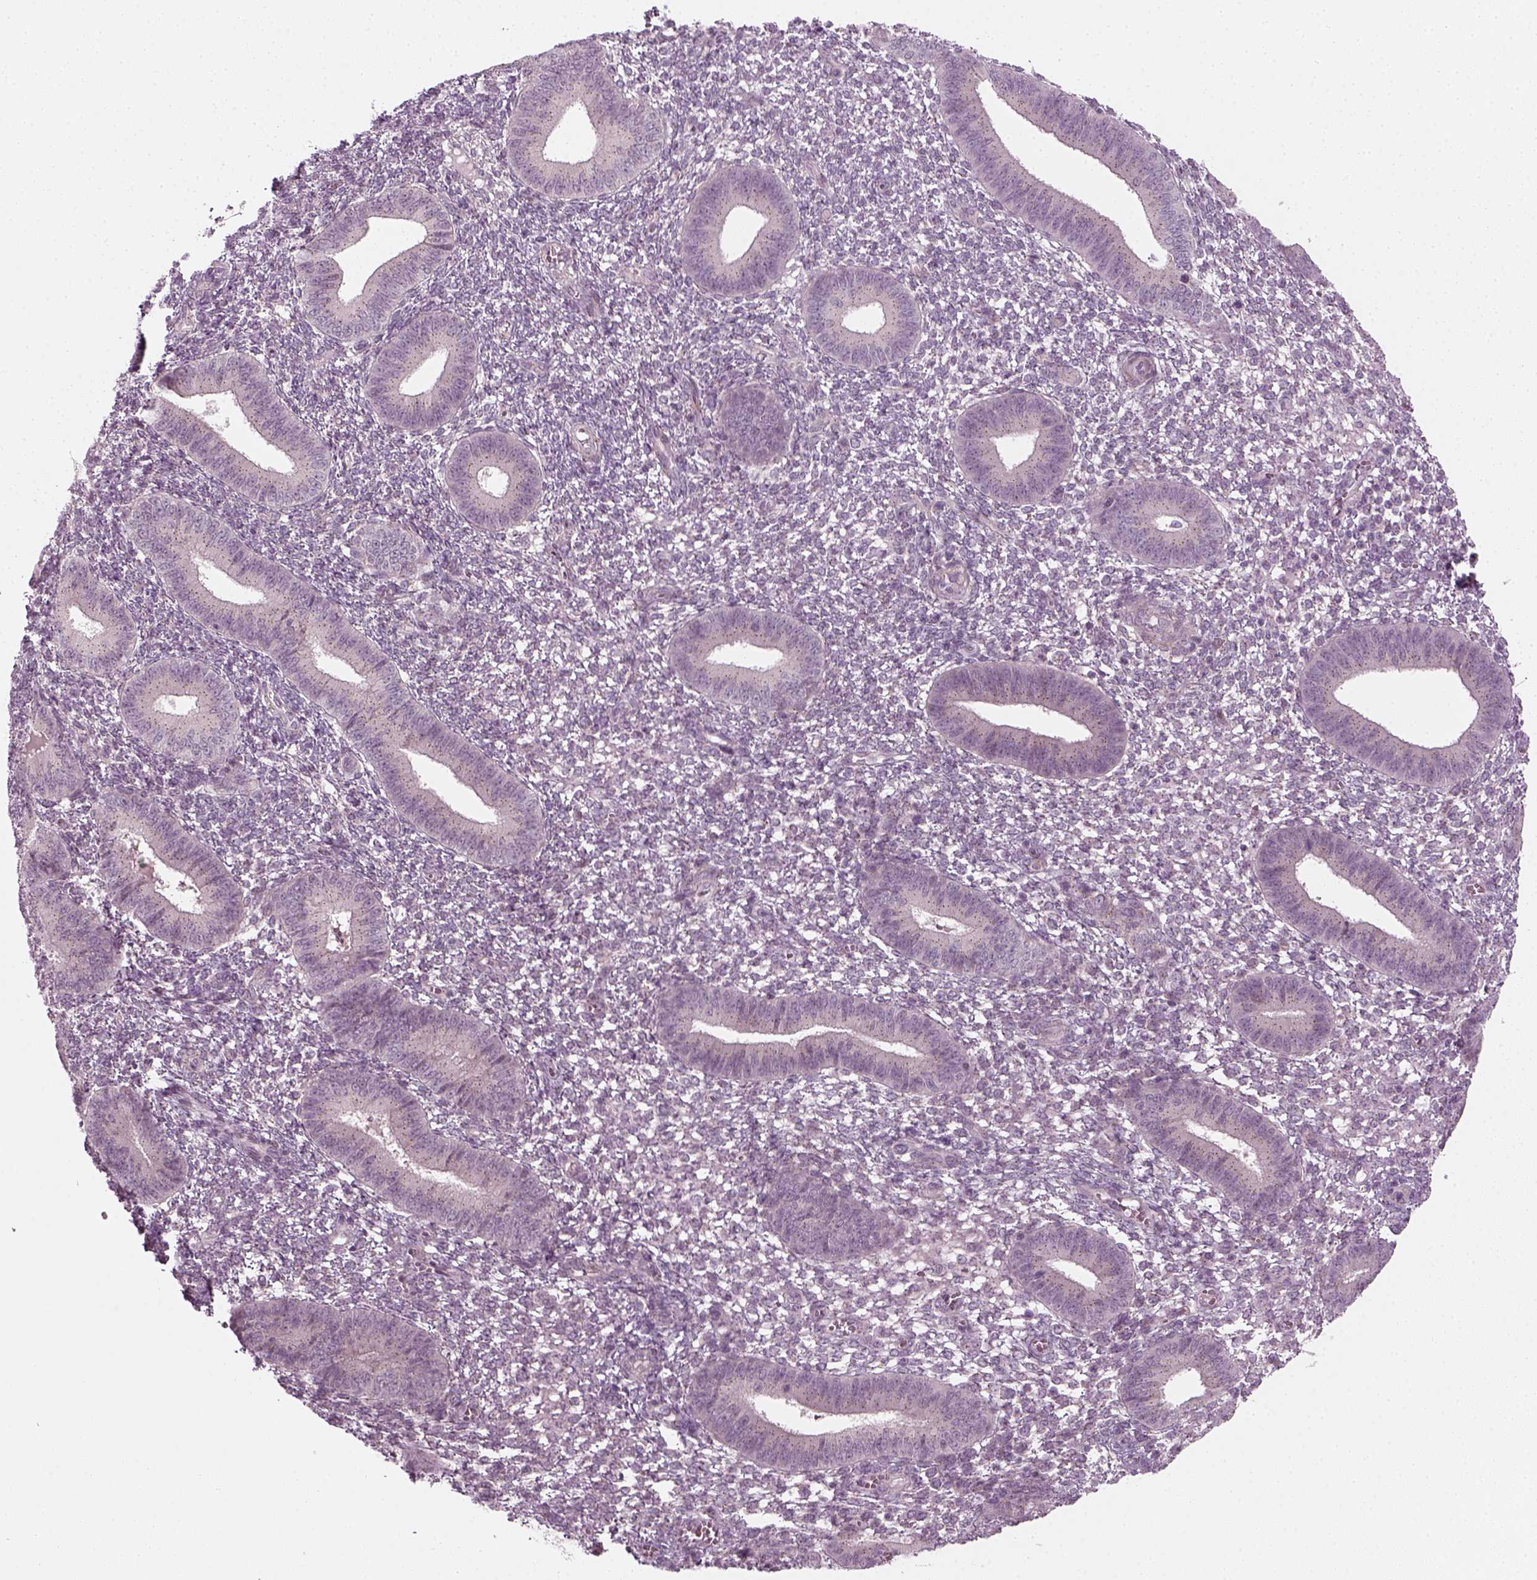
{"staining": {"intensity": "negative", "quantity": "none", "location": "none"}, "tissue": "endometrium", "cell_type": "Cells in endometrial stroma", "image_type": "normal", "snomed": [{"axis": "morphology", "description": "Normal tissue, NOS"}, {"axis": "topography", "description": "Endometrium"}], "caption": "Immunohistochemical staining of benign human endometrium demonstrates no significant expression in cells in endometrial stroma. The staining is performed using DAB brown chromogen with nuclei counter-stained in using hematoxylin.", "gene": "MLIP", "patient": {"sex": "female", "age": 42}}